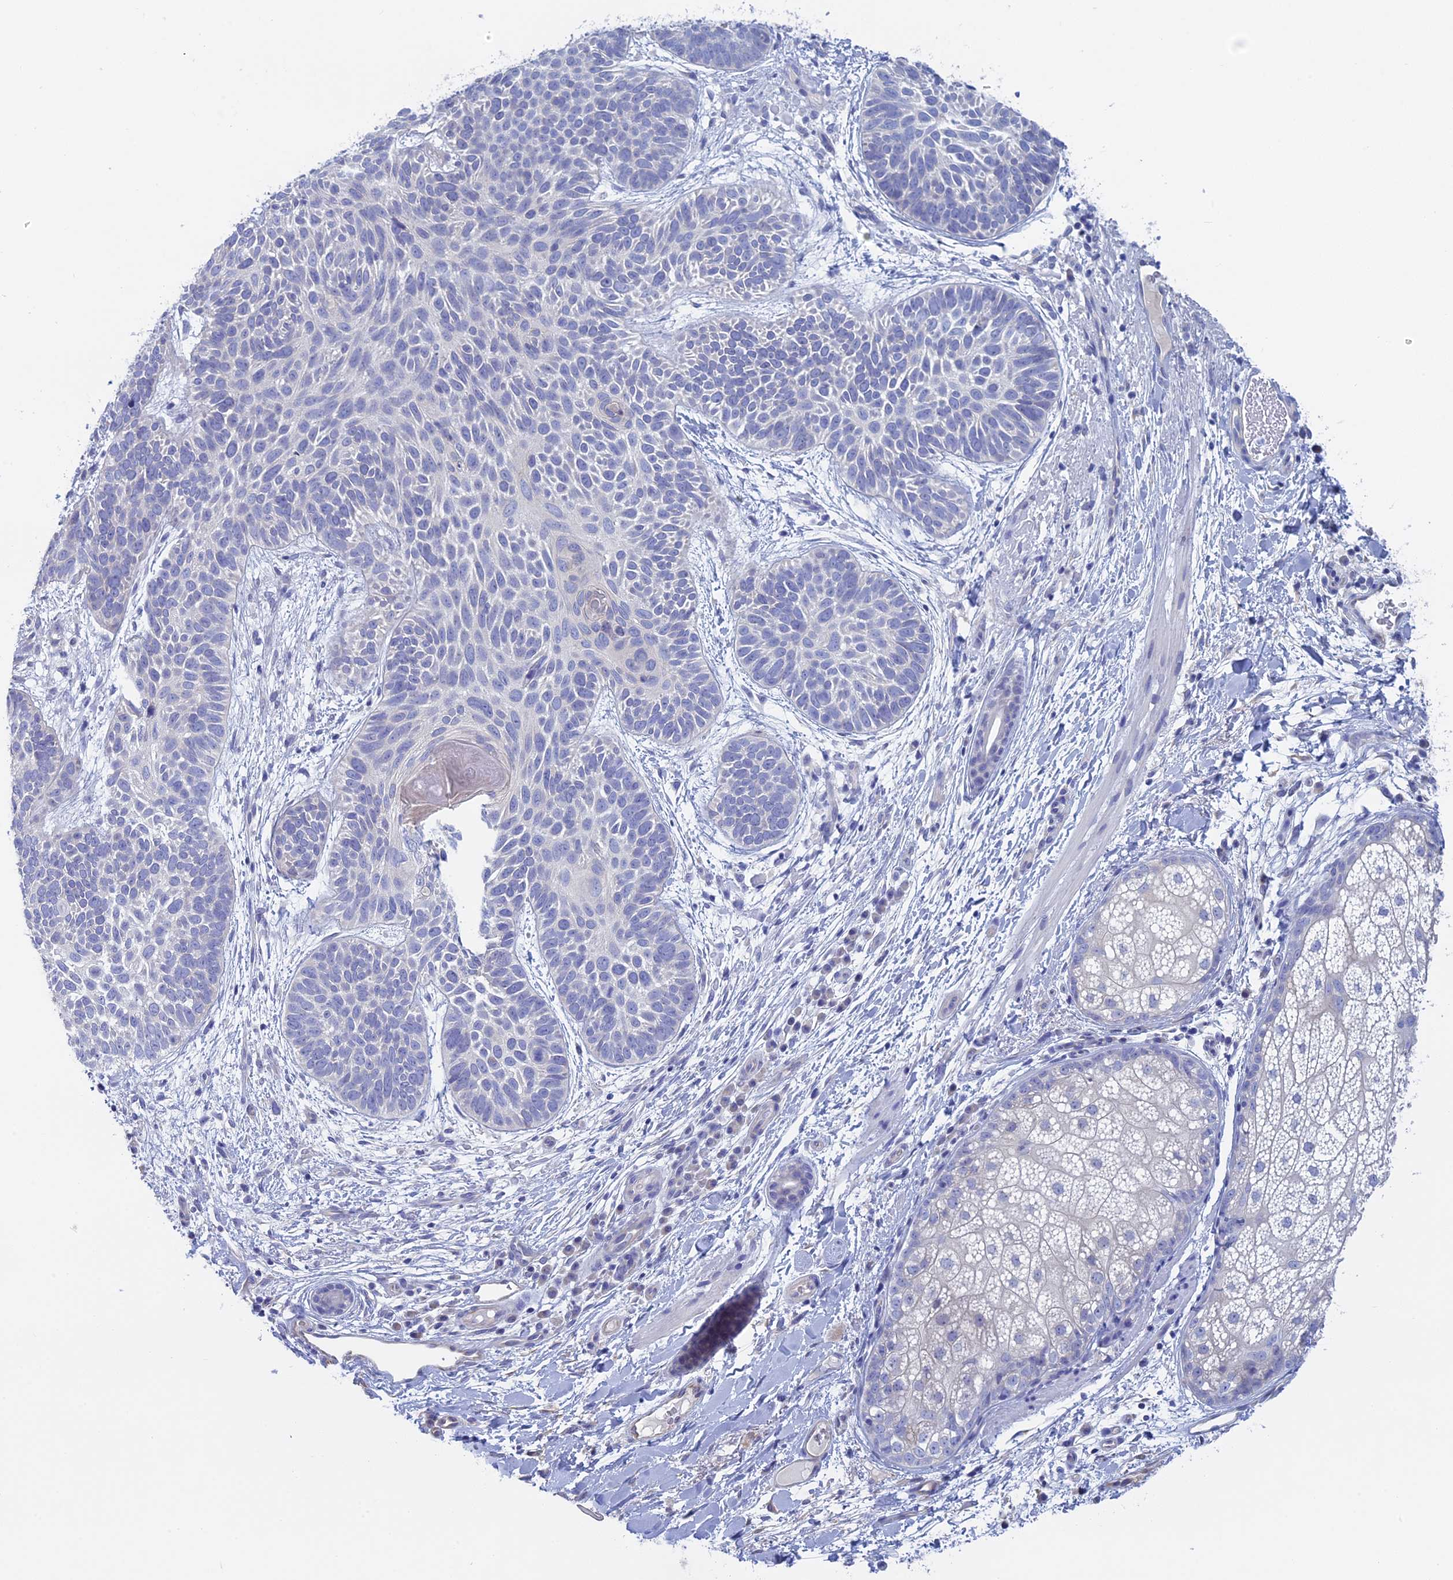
{"staining": {"intensity": "negative", "quantity": "none", "location": "none"}, "tissue": "skin cancer", "cell_type": "Tumor cells", "image_type": "cancer", "snomed": [{"axis": "morphology", "description": "Basal cell carcinoma"}, {"axis": "topography", "description": "Skin"}], "caption": "This is a photomicrograph of IHC staining of skin cancer (basal cell carcinoma), which shows no staining in tumor cells.", "gene": "BTBD19", "patient": {"sex": "male", "age": 85}}